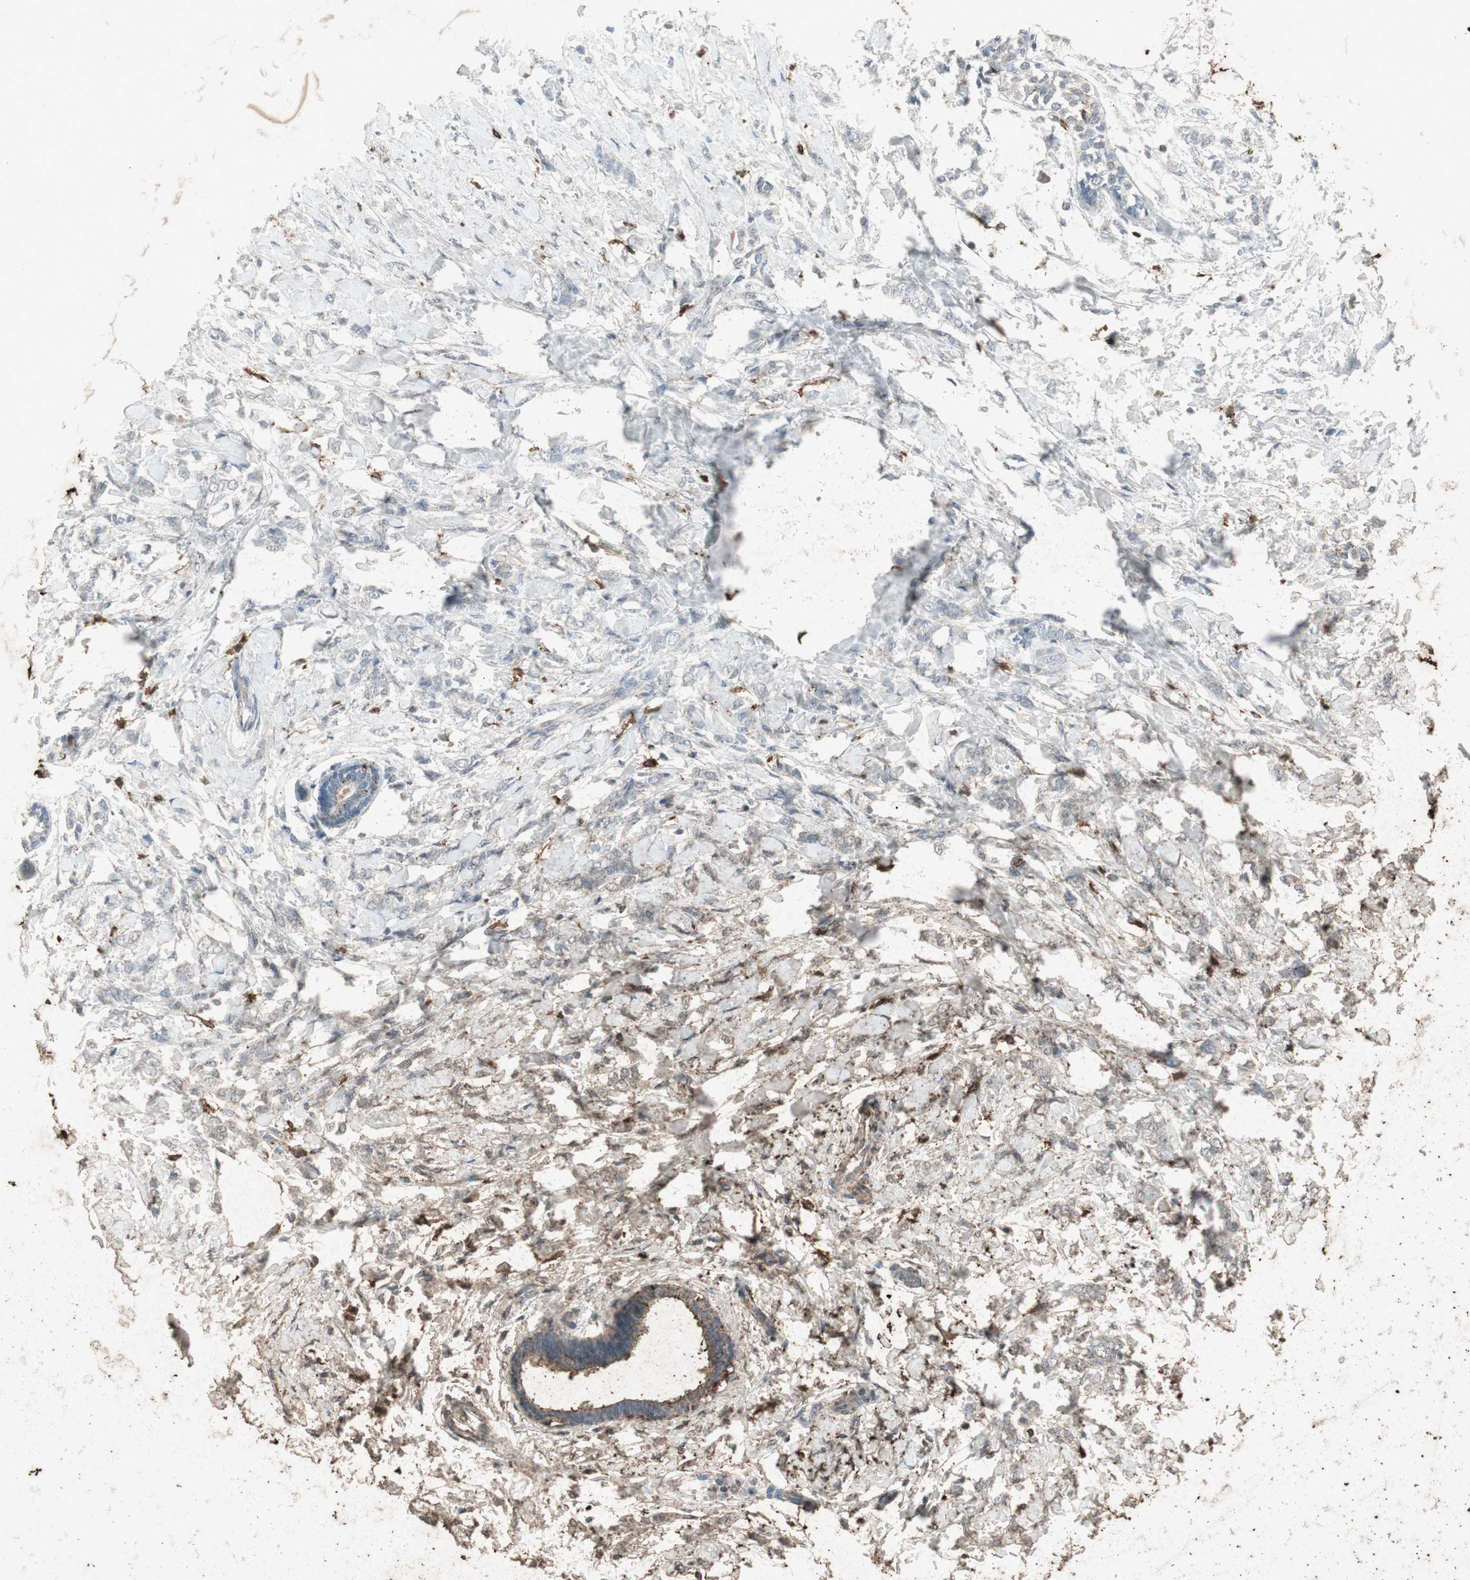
{"staining": {"intensity": "negative", "quantity": "none", "location": "none"}, "tissue": "breast cancer", "cell_type": "Tumor cells", "image_type": "cancer", "snomed": [{"axis": "morphology", "description": "Lobular carcinoma, in situ"}, {"axis": "morphology", "description": "Lobular carcinoma"}, {"axis": "topography", "description": "Breast"}], "caption": "Breast lobular carcinoma in situ stained for a protein using immunohistochemistry exhibits no staining tumor cells.", "gene": "TYROBP", "patient": {"sex": "female", "age": 41}}